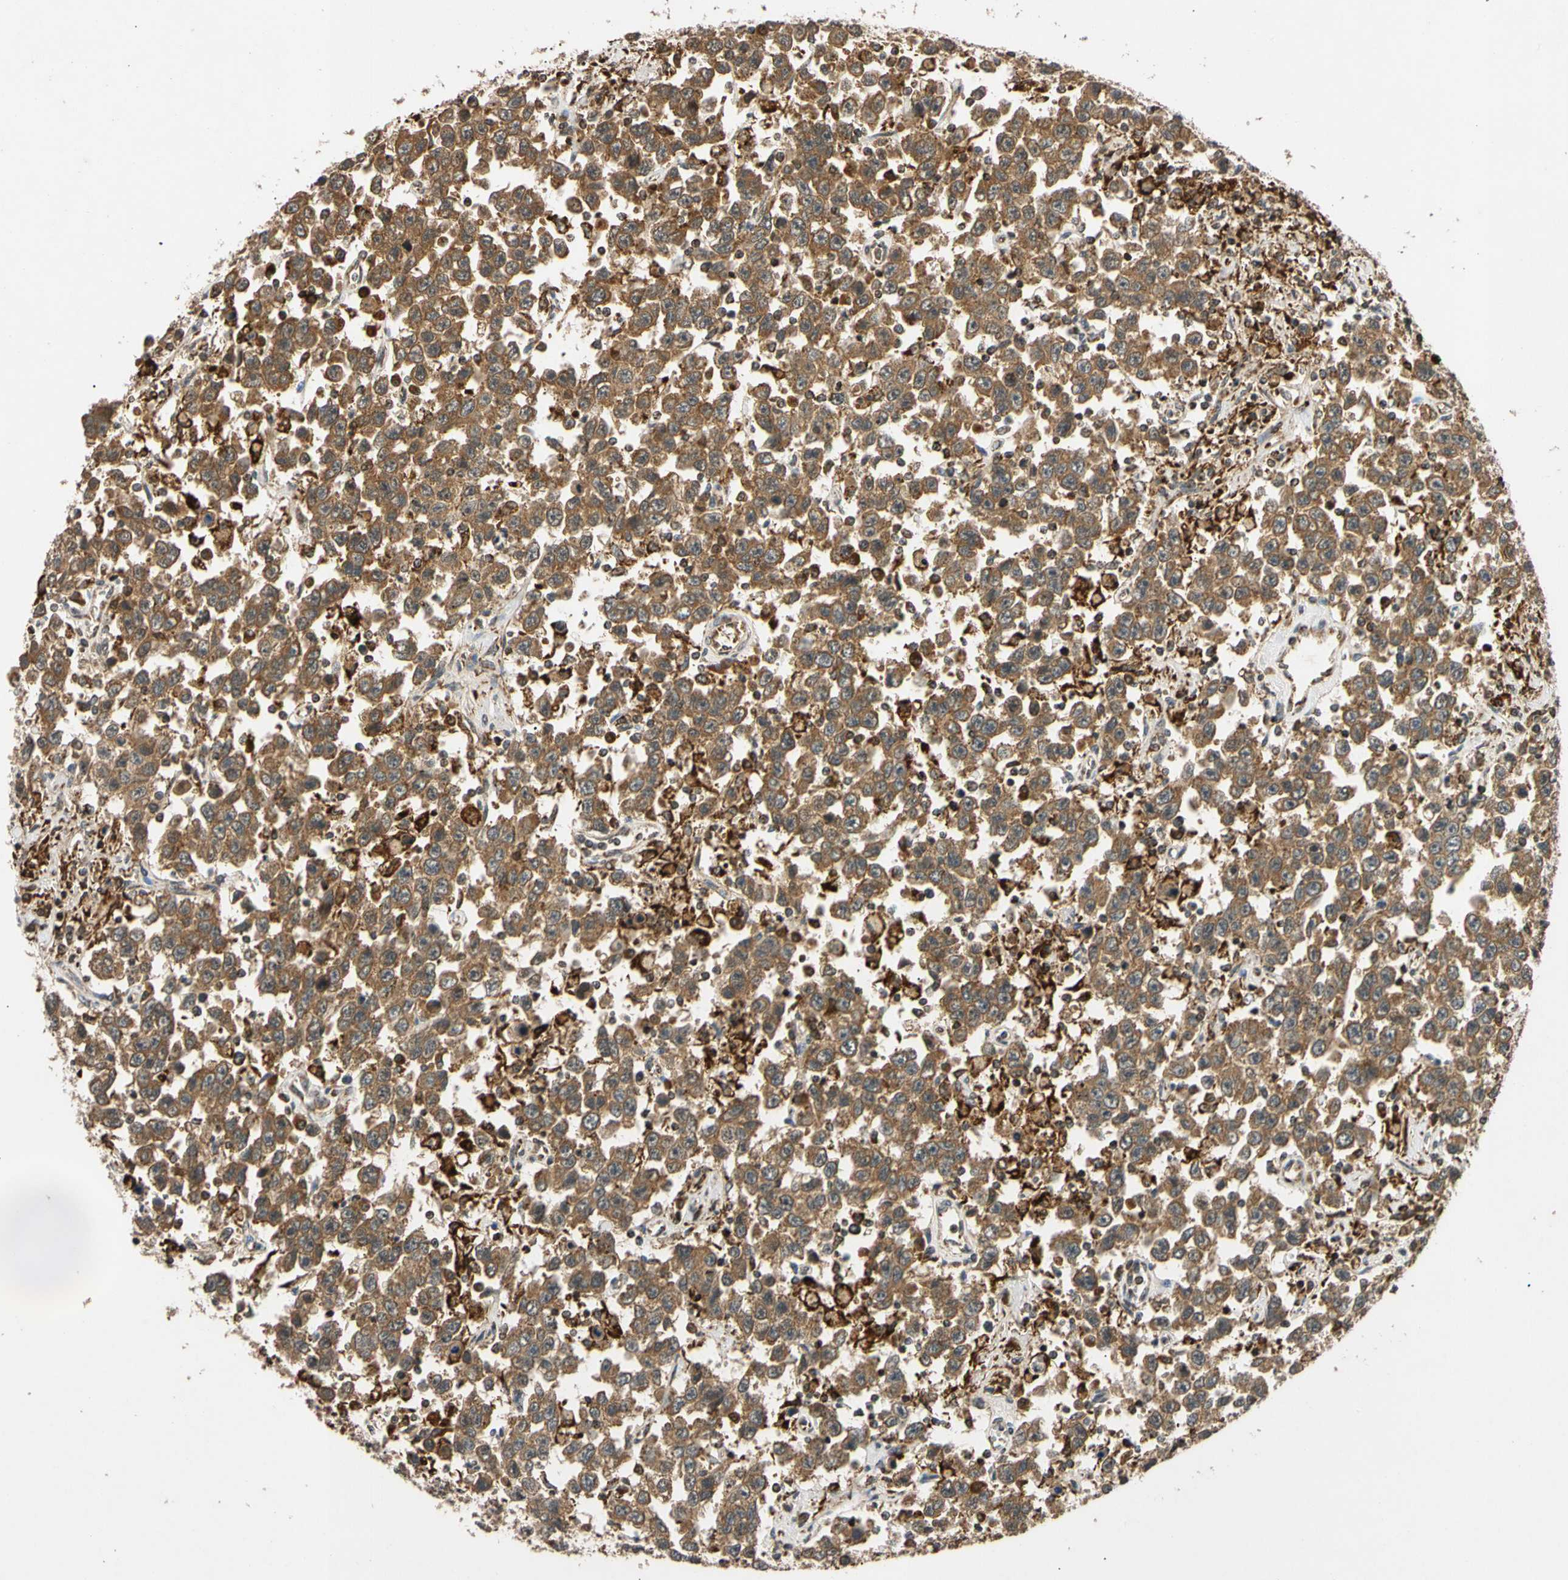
{"staining": {"intensity": "strong", "quantity": ">75%", "location": "cytoplasmic/membranous"}, "tissue": "testis cancer", "cell_type": "Tumor cells", "image_type": "cancer", "snomed": [{"axis": "morphology", "description": "Seminoma, NOS"}, {"axis": "topography", "description": "Testis"}], "caption": "Protein staining exhibits strong cytoplasmic/membranous positivity in approximately >75% of tumor cells in seminoma (testis).", "gene": "MRPS22", "patient": {"sex": "male", "age": 41}}